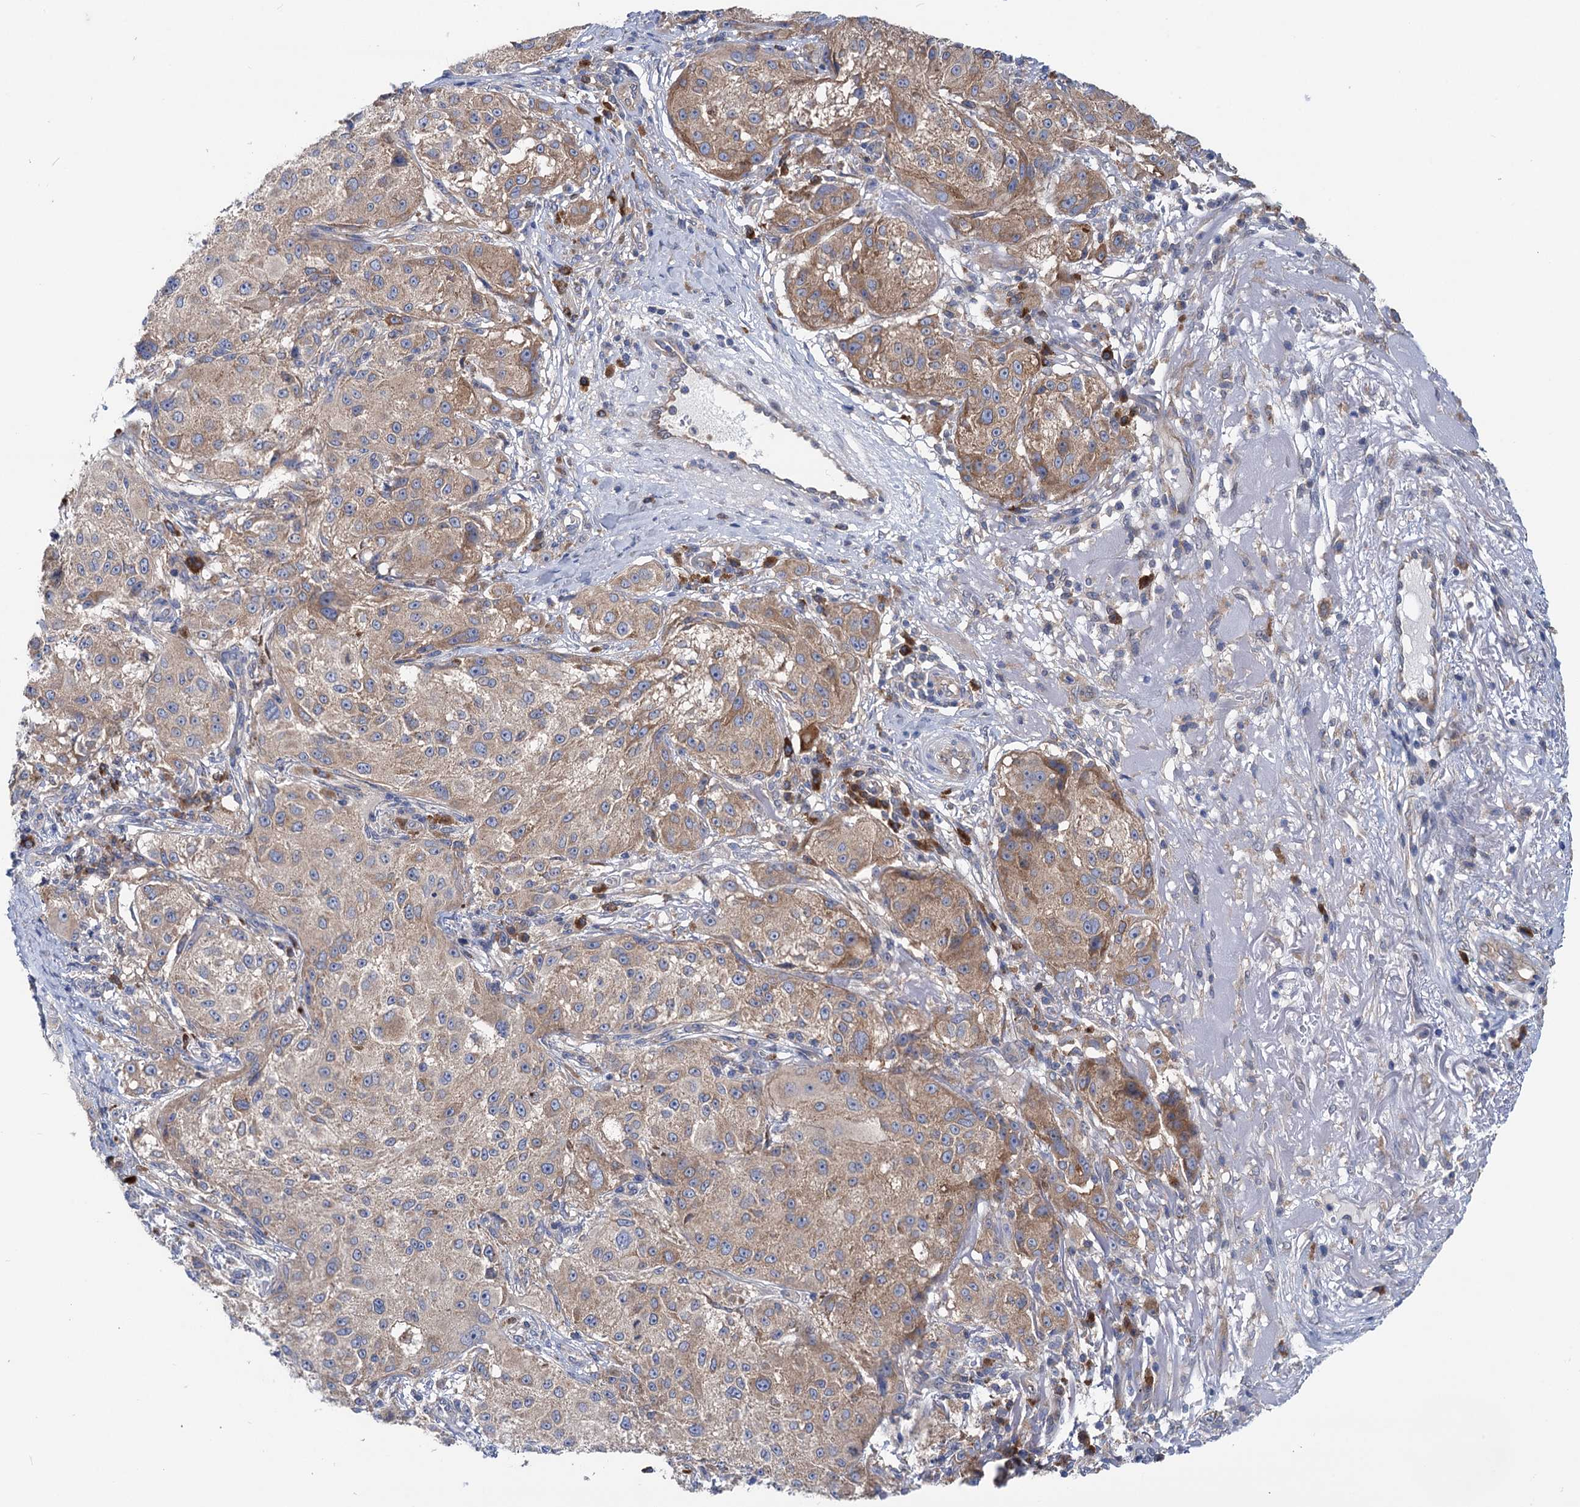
{"staining": {"intensity": "moderate", "quantity": ">75%", "location": "cytoplasmic/membranous"}, "tissue": "melanoma", "cell_type": "Tumor cells", "image_type": "cancer", "snomed": [{"axis": "morphology", "description": "Necrosis, NOS"}, {"axis": "morphology", "description": "Malignant melanoma, NOS"}, {"axis": "topography", "description": "Skin"}], "caption": "Protein analysis of melanoma tissue reveals moderate cytoplasmic/membranous expression in about >75% of tumor cells.", "gene": "ZNRD2", "patient": {"sex": "female", "age": 87}}